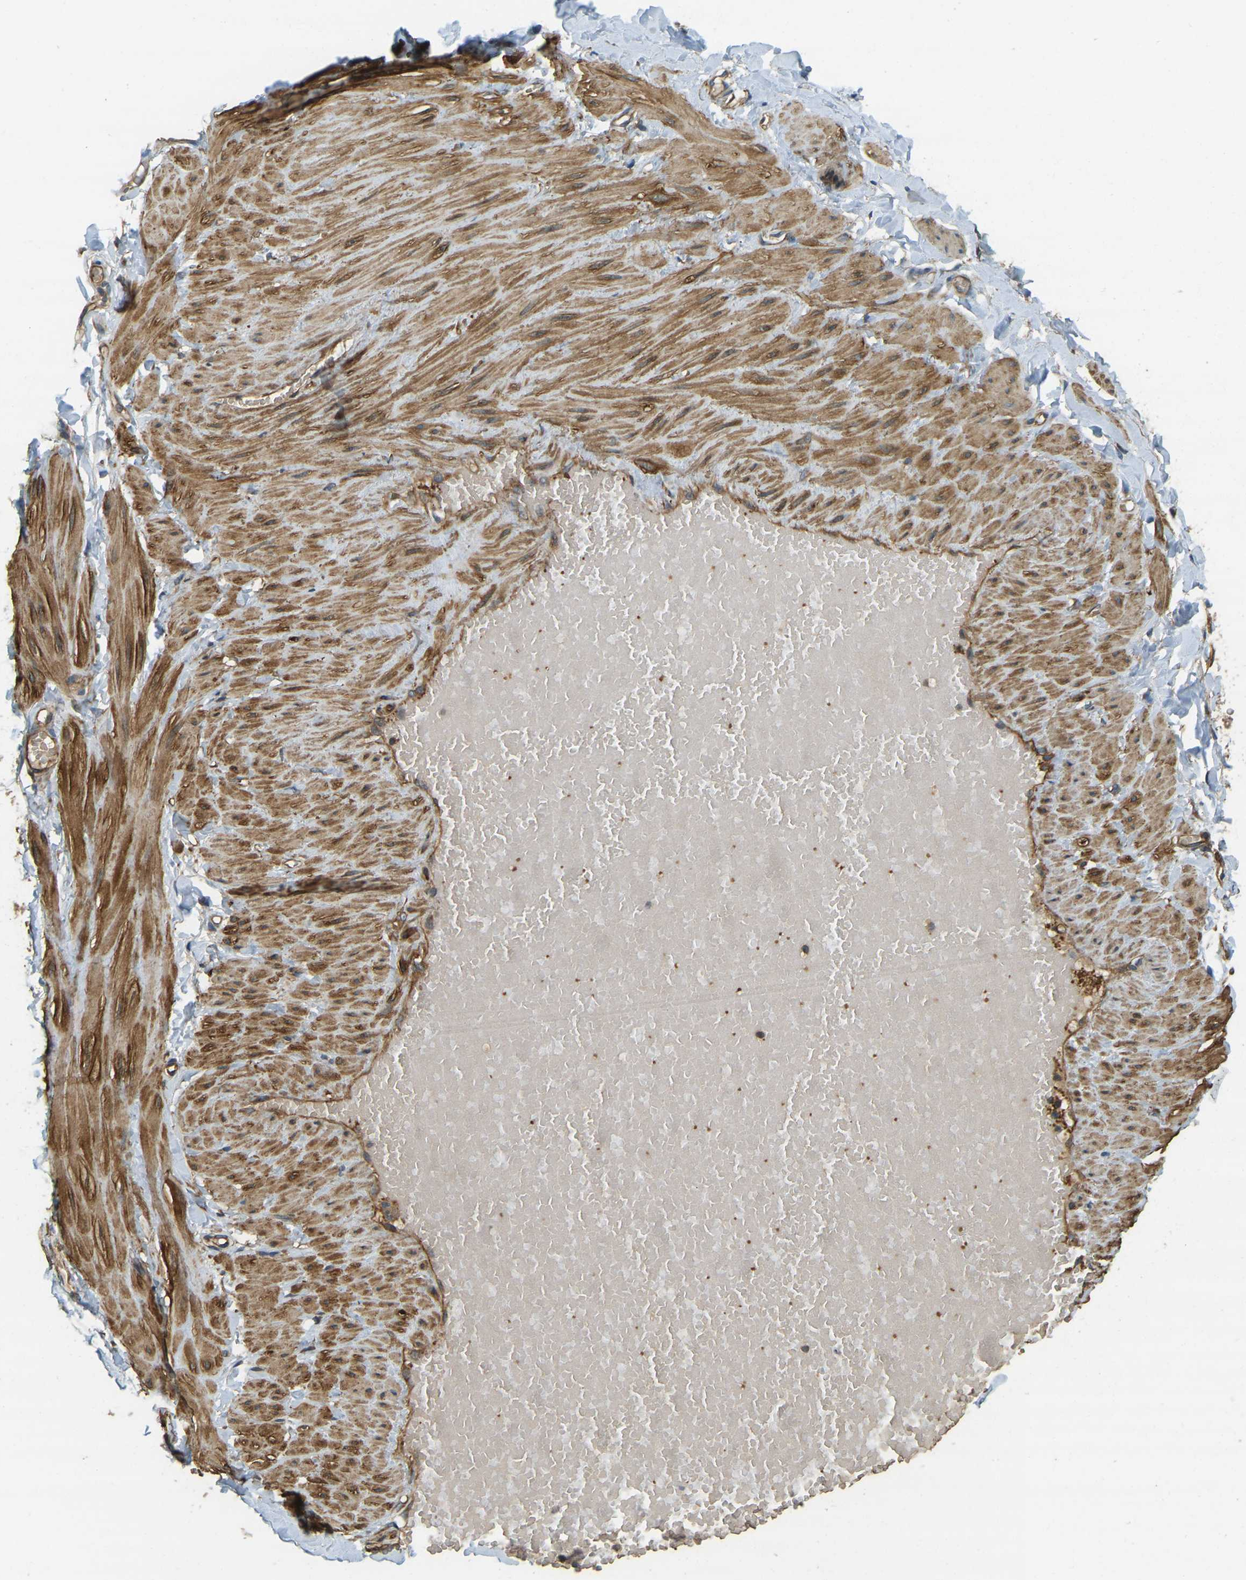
{"staining": {"intensity": "weak", "quantity": ">75%", "location": "cytoplasmic/membranous"}, "tissue": "adipose tissue", "cell_type": "Adipocytes", "image_type": "normal", "snomed": [{"axis": "morphology", "description": "Normal tissue, NOS"}, {"axis": "topography", "description": "Adipose tissue"}, {"axis": "topography", "description": "Vascular tissue"}, {"axis": "topography", "description": "Peripheral nerve tissue"}], "caption": "A brown stain highlights weak cytoplasmic/membranous staining of a protein in adipocytes of unremarkable human adipose tissue. (DAB IHC, brown staining for protein, blue staining for nuclei).", "gene": "ERGIC1", "patient": {"sex": "male", "age": 25}}